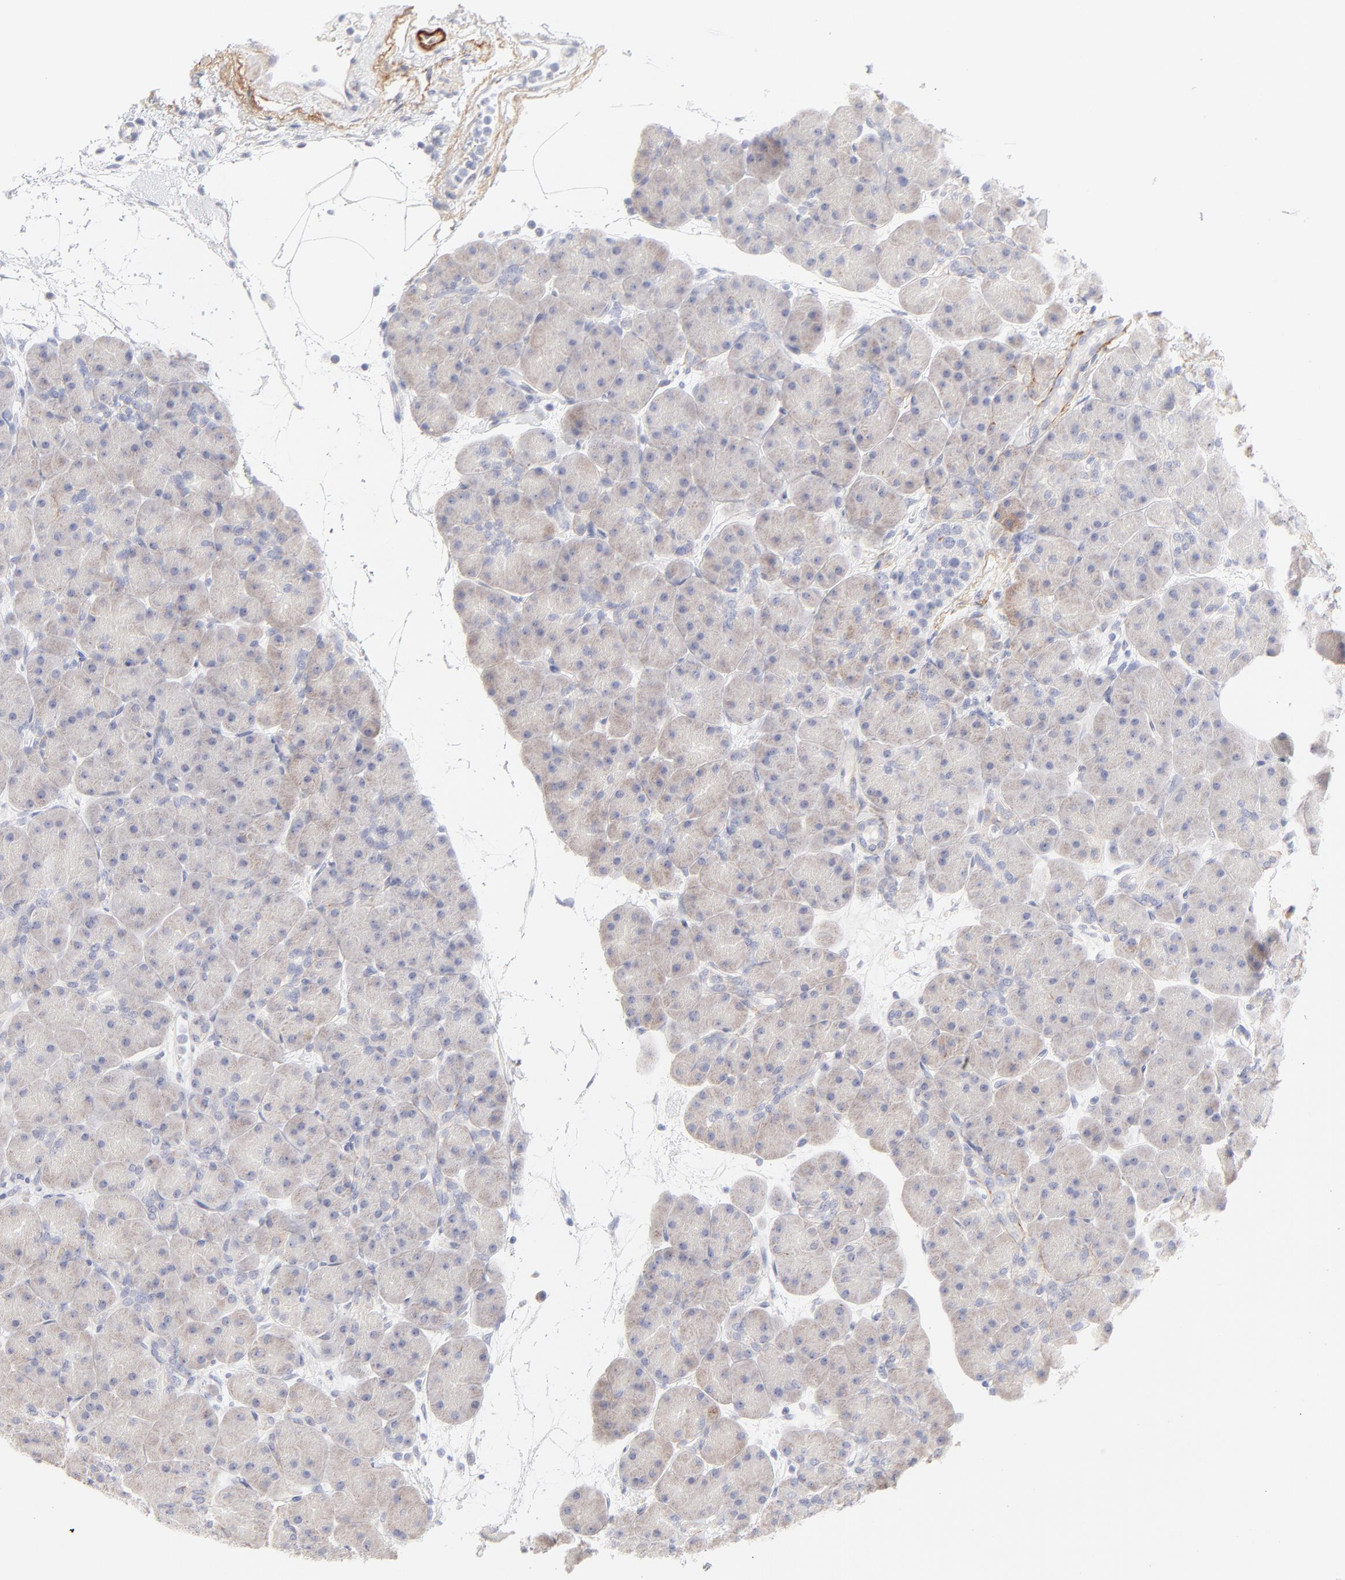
{"staining": {"intensity": "moderate", "quantity": ">75%", "location": "cytoplasmic/membranous"}, "tissue": "pancreas", "cell_type": "Exocrine glandular cells", "image_type": "normal", "snomed": [{"axis": "morphology", "description": "Normal tissue, NOS"}, {"axis": "topography", "description": "Pancreas"}], "caption": "IHC of benign pancreas exhibits medium levels of moderate cytoplasmic/membranous positivity in approximately >75% of exocrine glandular cells.", "gene": "NPNT", "patient": {"sex": "male", "age": 66}}